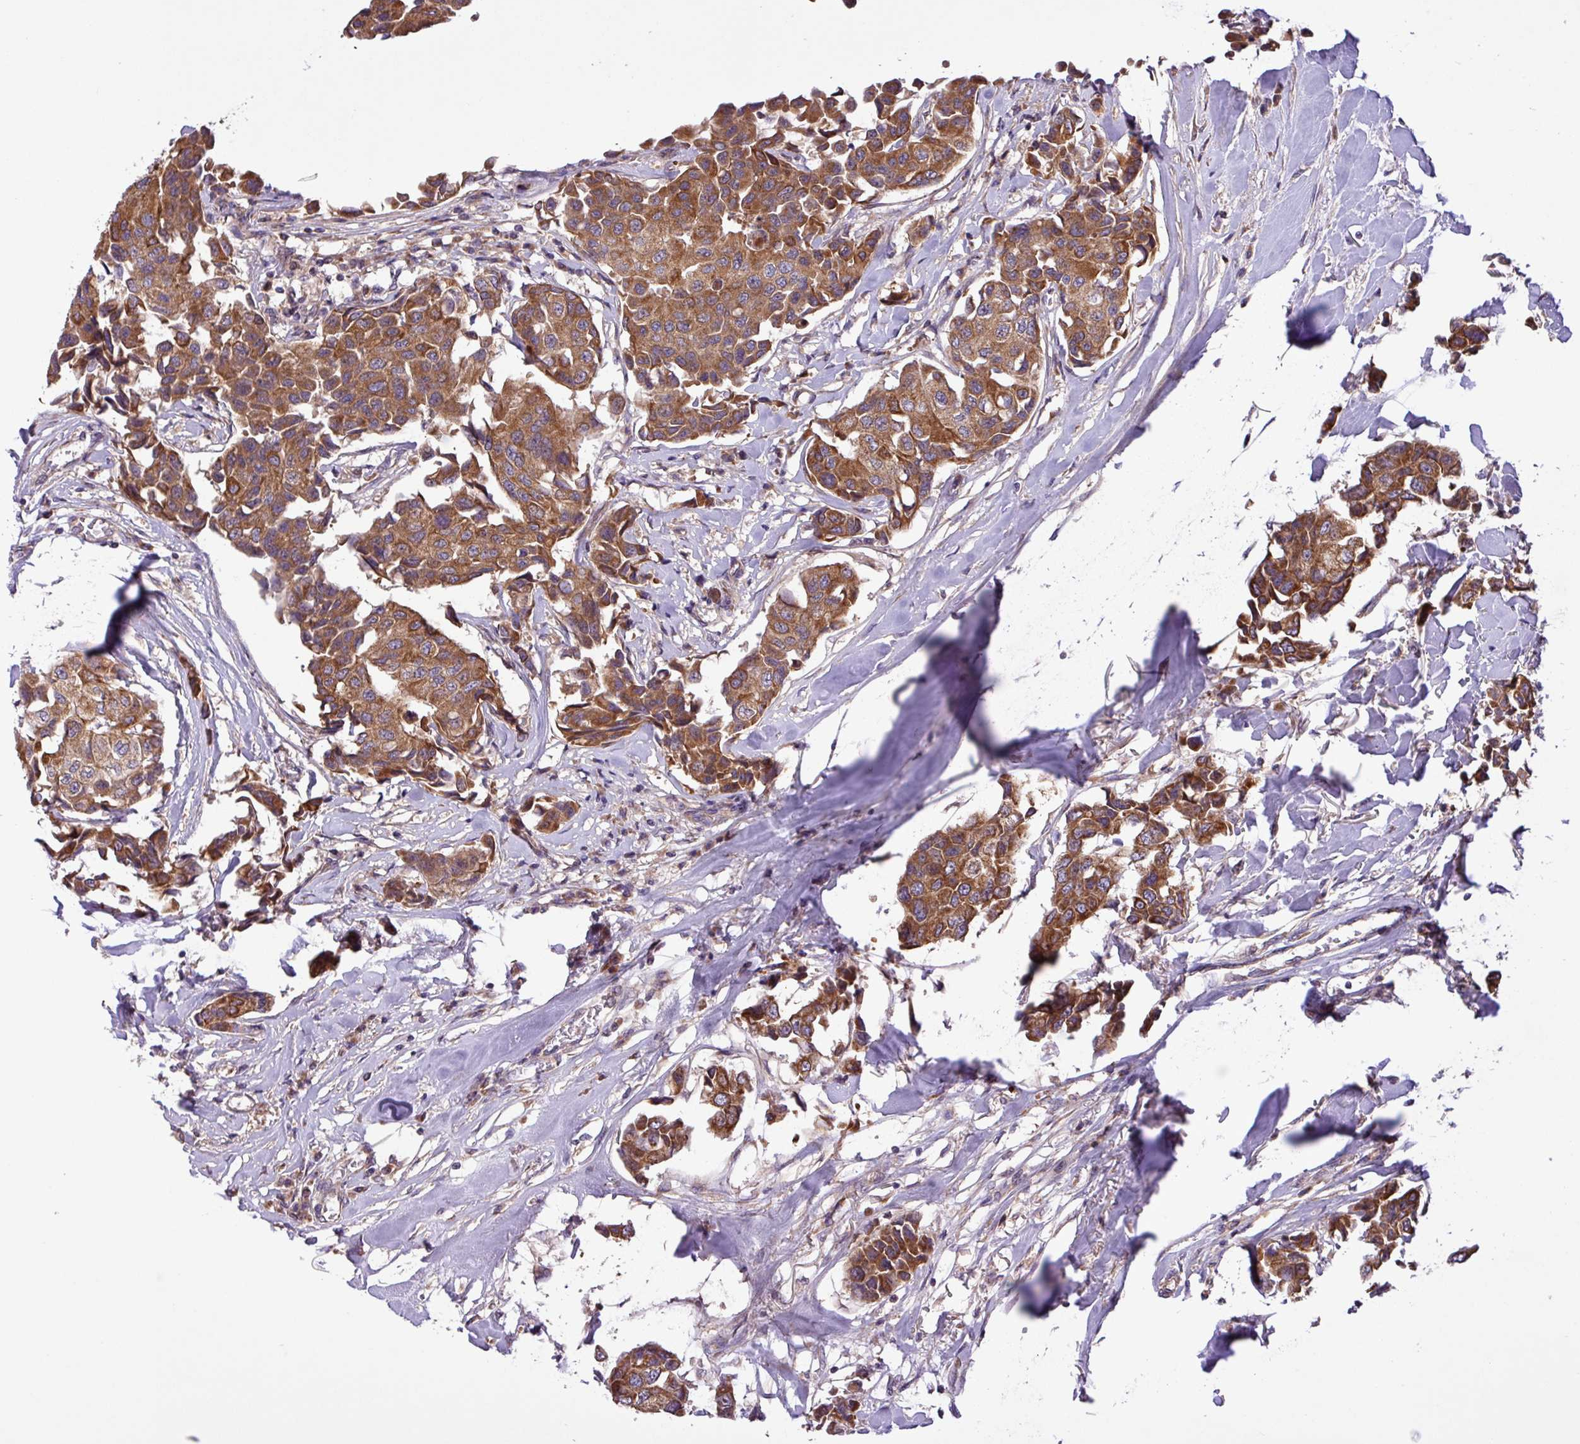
{"staining": {"intensity": "strong", "quantity": ">75%", "location": "cytoplasmic/membranous"}, "tissue": "breast cancer", "cell_type": "Tumor cells", "image_type": "cancer", "snomed": [{"axis": "morphology", "description": "Duct carcinoma"}, {"axis": "topography", "description": "Breast"}], "caption": "About >75% of tumor cells in human breast cancer reveal strong cytoplasmic/membranous protein staining as visualized by brown immunohistochemical staining.", "gene": "TIMM10B", "patient": {"sex": "female", "age": 80}}